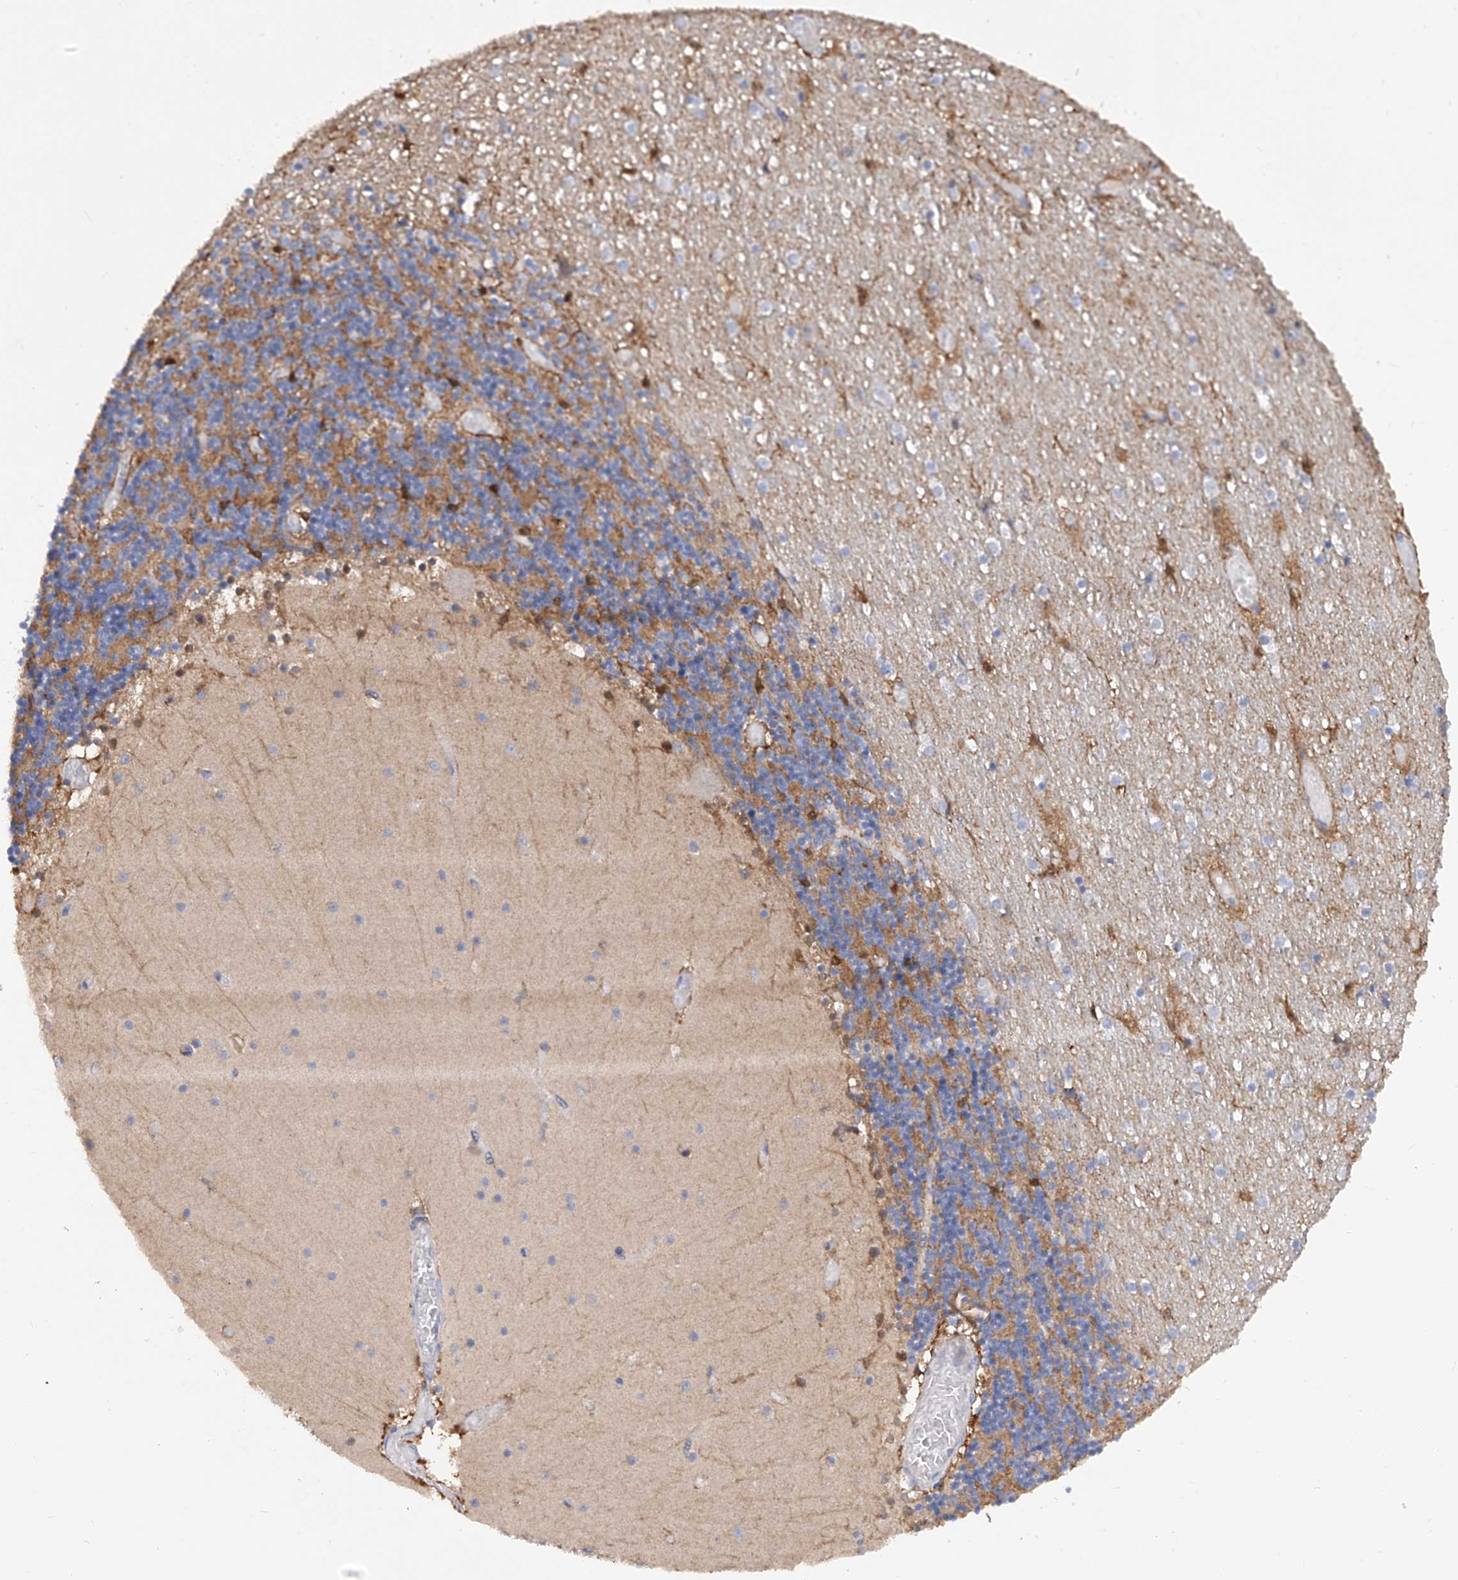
{"staining": {"intensity": "moderate", "quantity": "<25%", "location": "cytoplasmic/membranous"}, "tissue": "cerebellum", "cell_type": "Cells in granular layer", "image_type": "normal", "snomed": [{"axis": "morphology", "description": "Normal tissue, NOS"}, {"axis": "topography", "description": "Cerebellum"}], "caption": "Approximately <25% of cells in granular layer in unremarkable cerebellum display moderate cytoplasmic/membranous protein expression as visualized by brown immunohistochemical staining.", "gene": "SPATA20", "patient": {"sex": "female", "age": 28}}